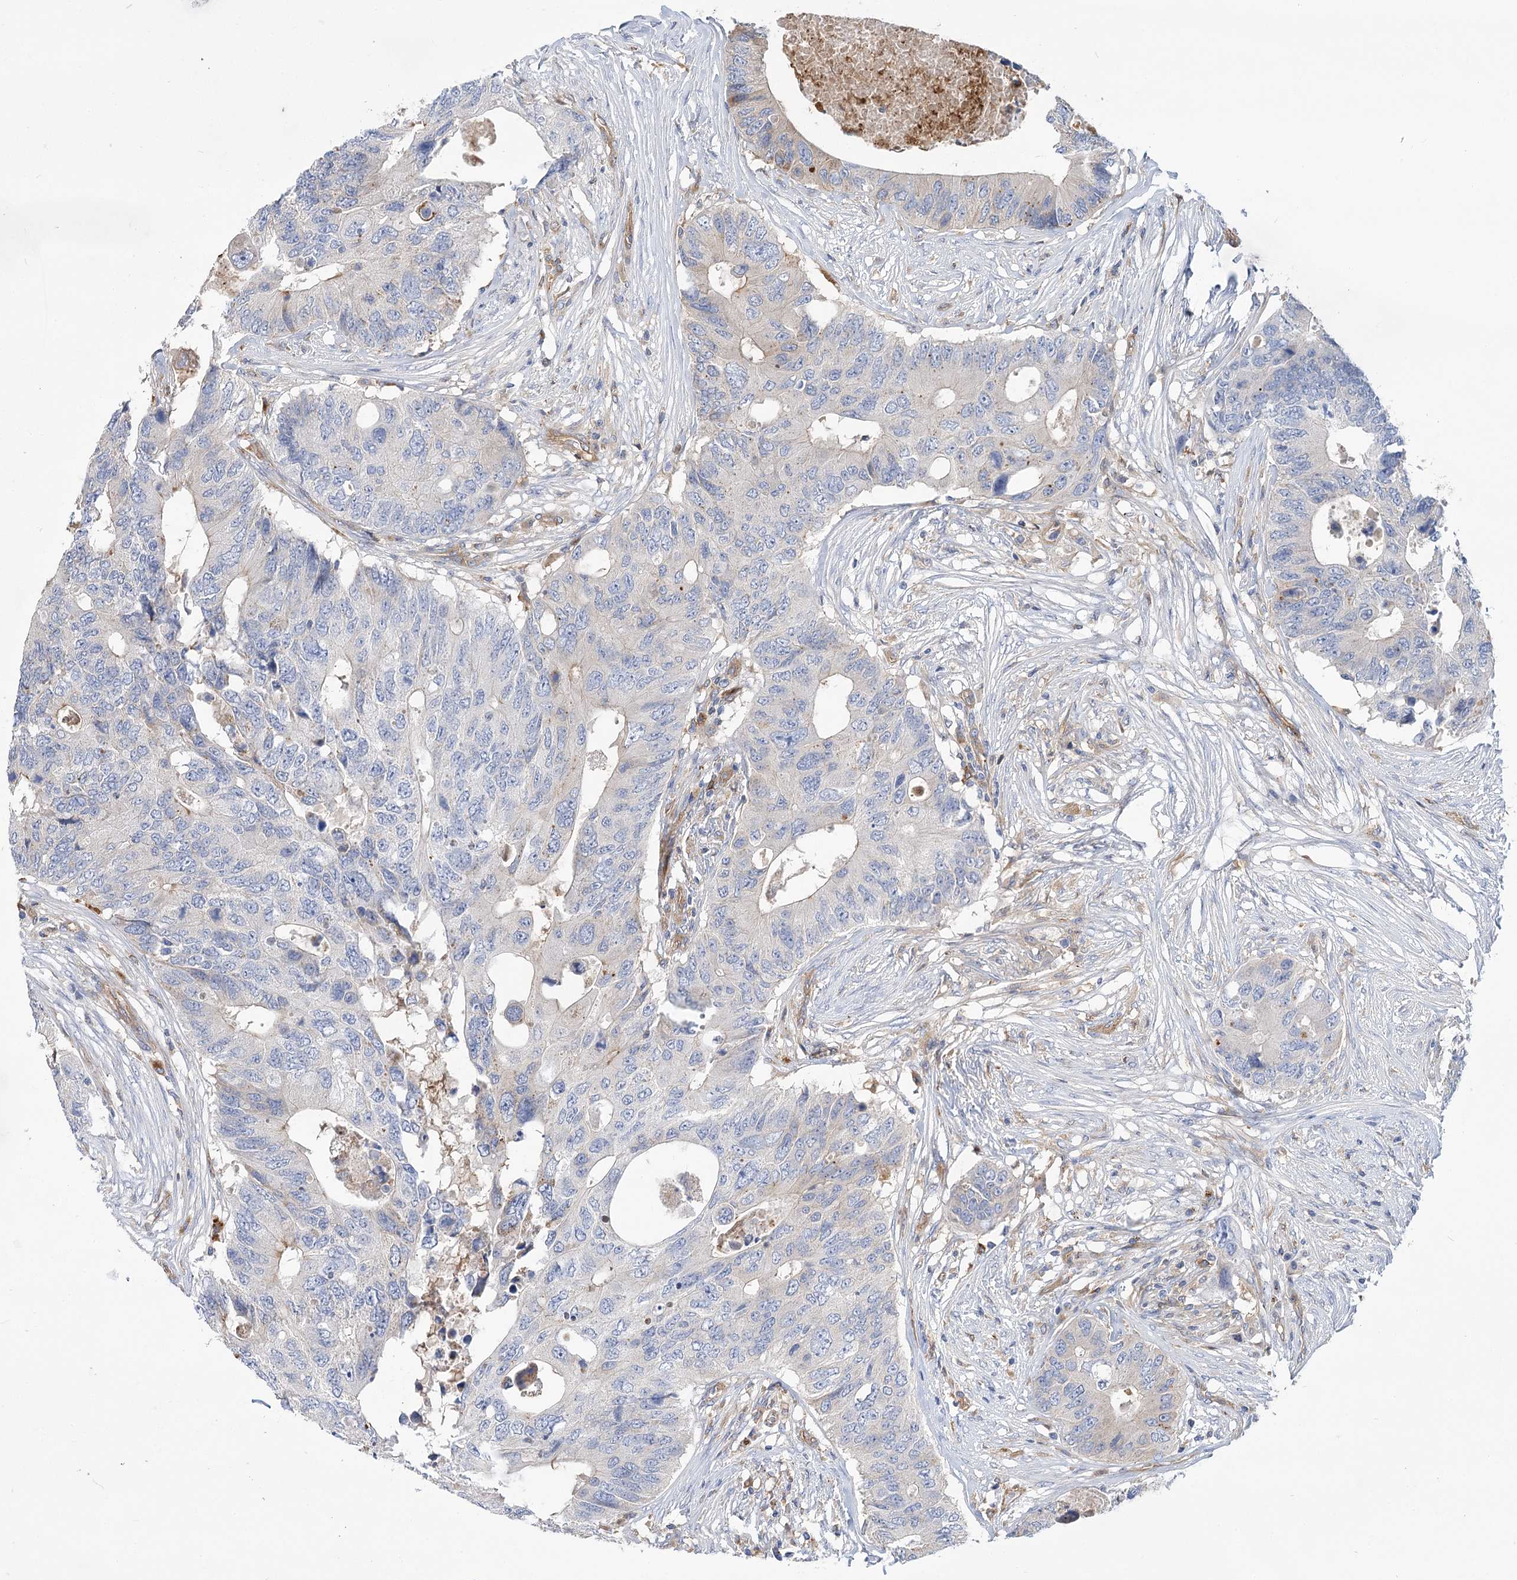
{"staining": {"intensity": "negative", "quantity": "none", "location": "none"}, "tissue": "colorectal cancer", "cell_type": "Tumor cells", "image_type": "cancer", "snomed": [{"axis": "morphology", "description": "Adenocarcinoma, NOS"}, {"axis": "topography", "description": "Colon"}], "caption": "The micrograph shows no staining of tumor cells in colorectal cancer.", "gene": "GUSB", "patient": {"sex": "male", "age": 71}}